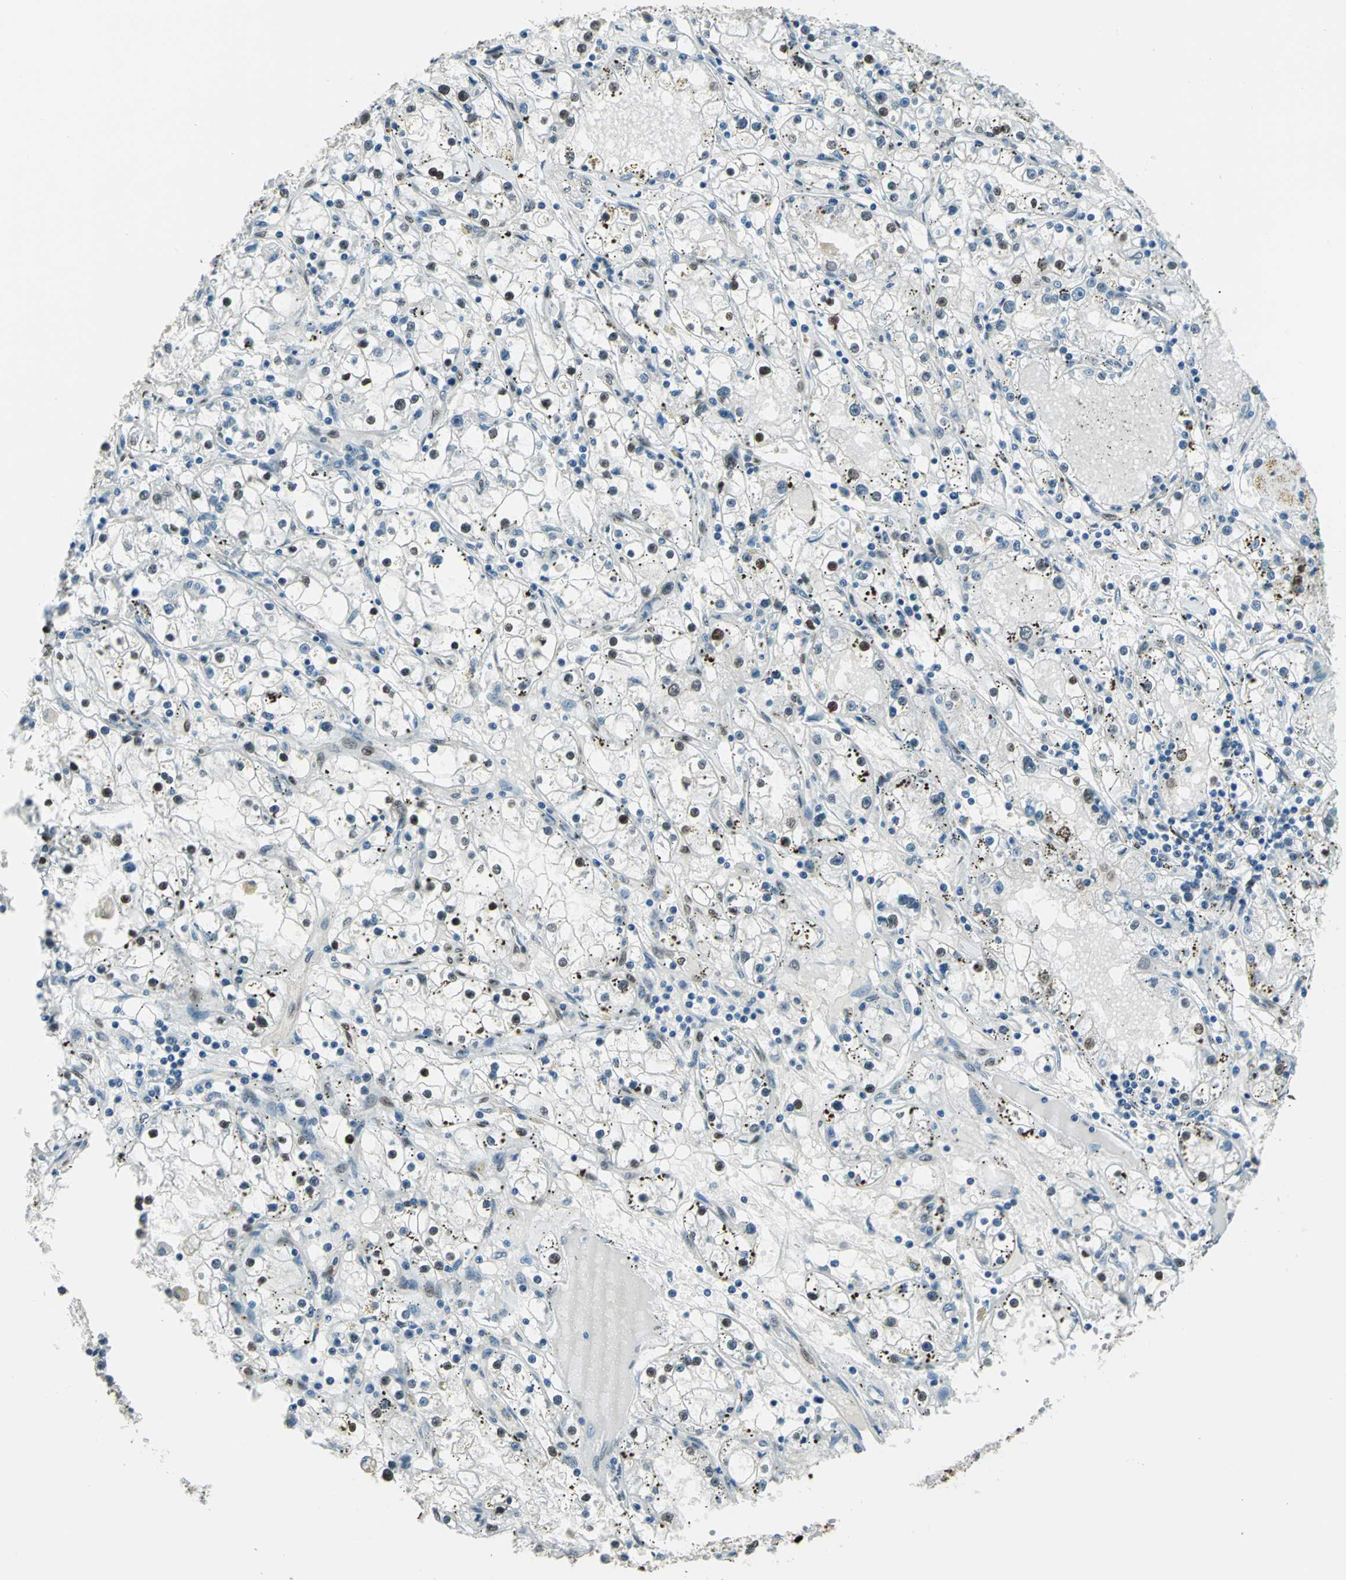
{"staining": {"intensity": "moderate", "quantity": "<25%", "location": "nuclear"}, "tissue": "renal cancer", "cell_type": "Tumor cells", "image_type": "cancer", "snomed": [{"axis": "morphology", "description": "Adenocarcinoma, NOS"}, {"axis": "topography", "description": "Kidney"}], "caption": "Immunohistochemistry (IHC) of human renal cancer displays low levels of moderate nuclear expression in about <25% of tumor cells.", "gene": "NFIA", "patient": {"sex": "male", "age": 56}}